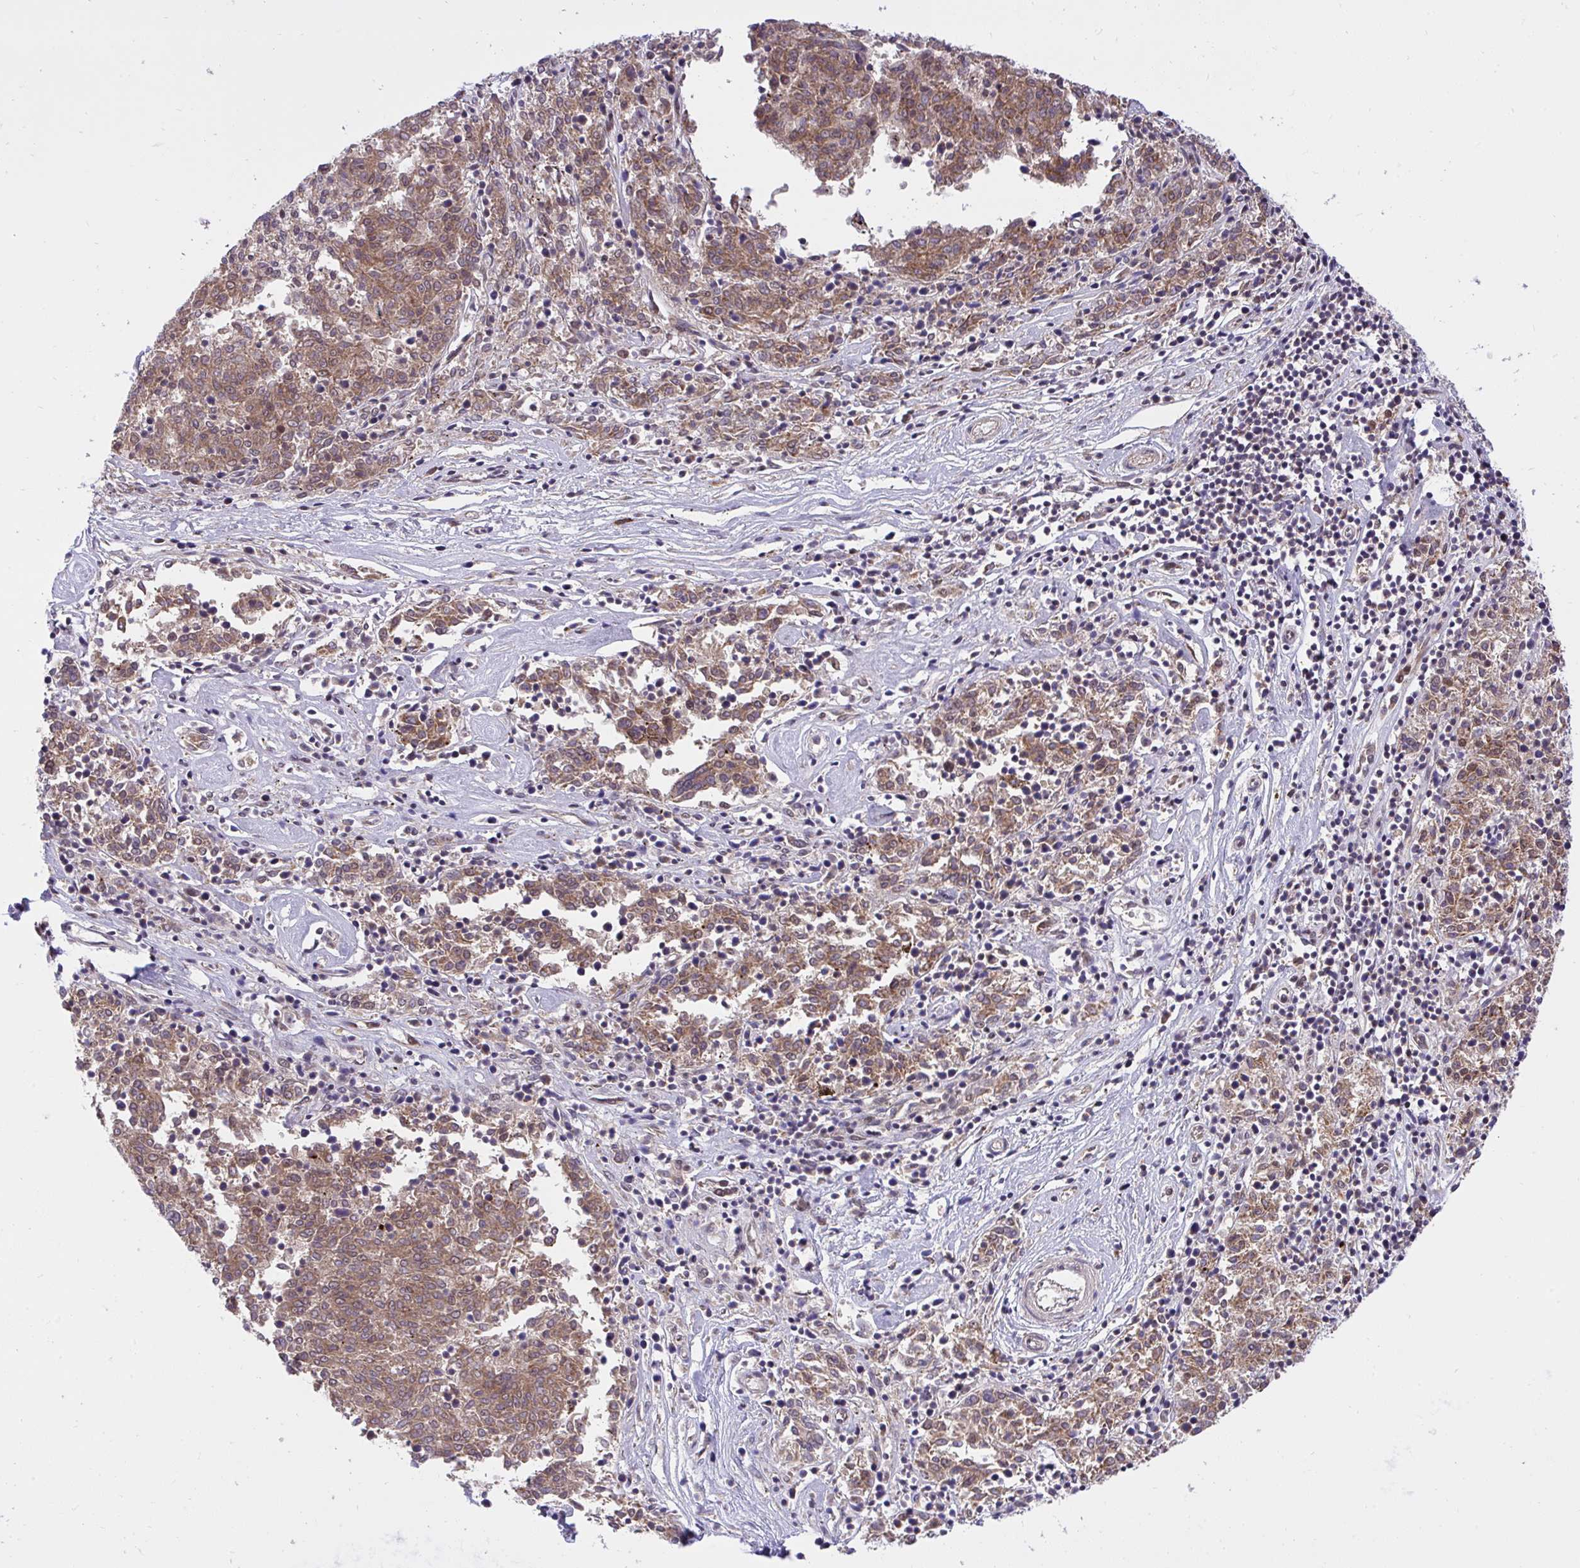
{"staining": {"intensity": "moderate", "quantity": "25%-75%", "location": "cytoplasmic/membranous"}, "tissue": "melanoma", "cell_type": "Tumor cells", "image_type": "cancer", "snomed": [{"axis": "morphology", "description": "Malignant melanoma, NOS"}, {"axis": "topography", "description": "Skin"}], "caption": "Immunohistochemistry (IHC) (DAB) staining of malignant melanoma reveals moderate cytoplasmic/membranous protein staining in about 25%-75% of tumor cells.", "gene": "ERI1", "patient": {"sex": "female", "age": 72}}